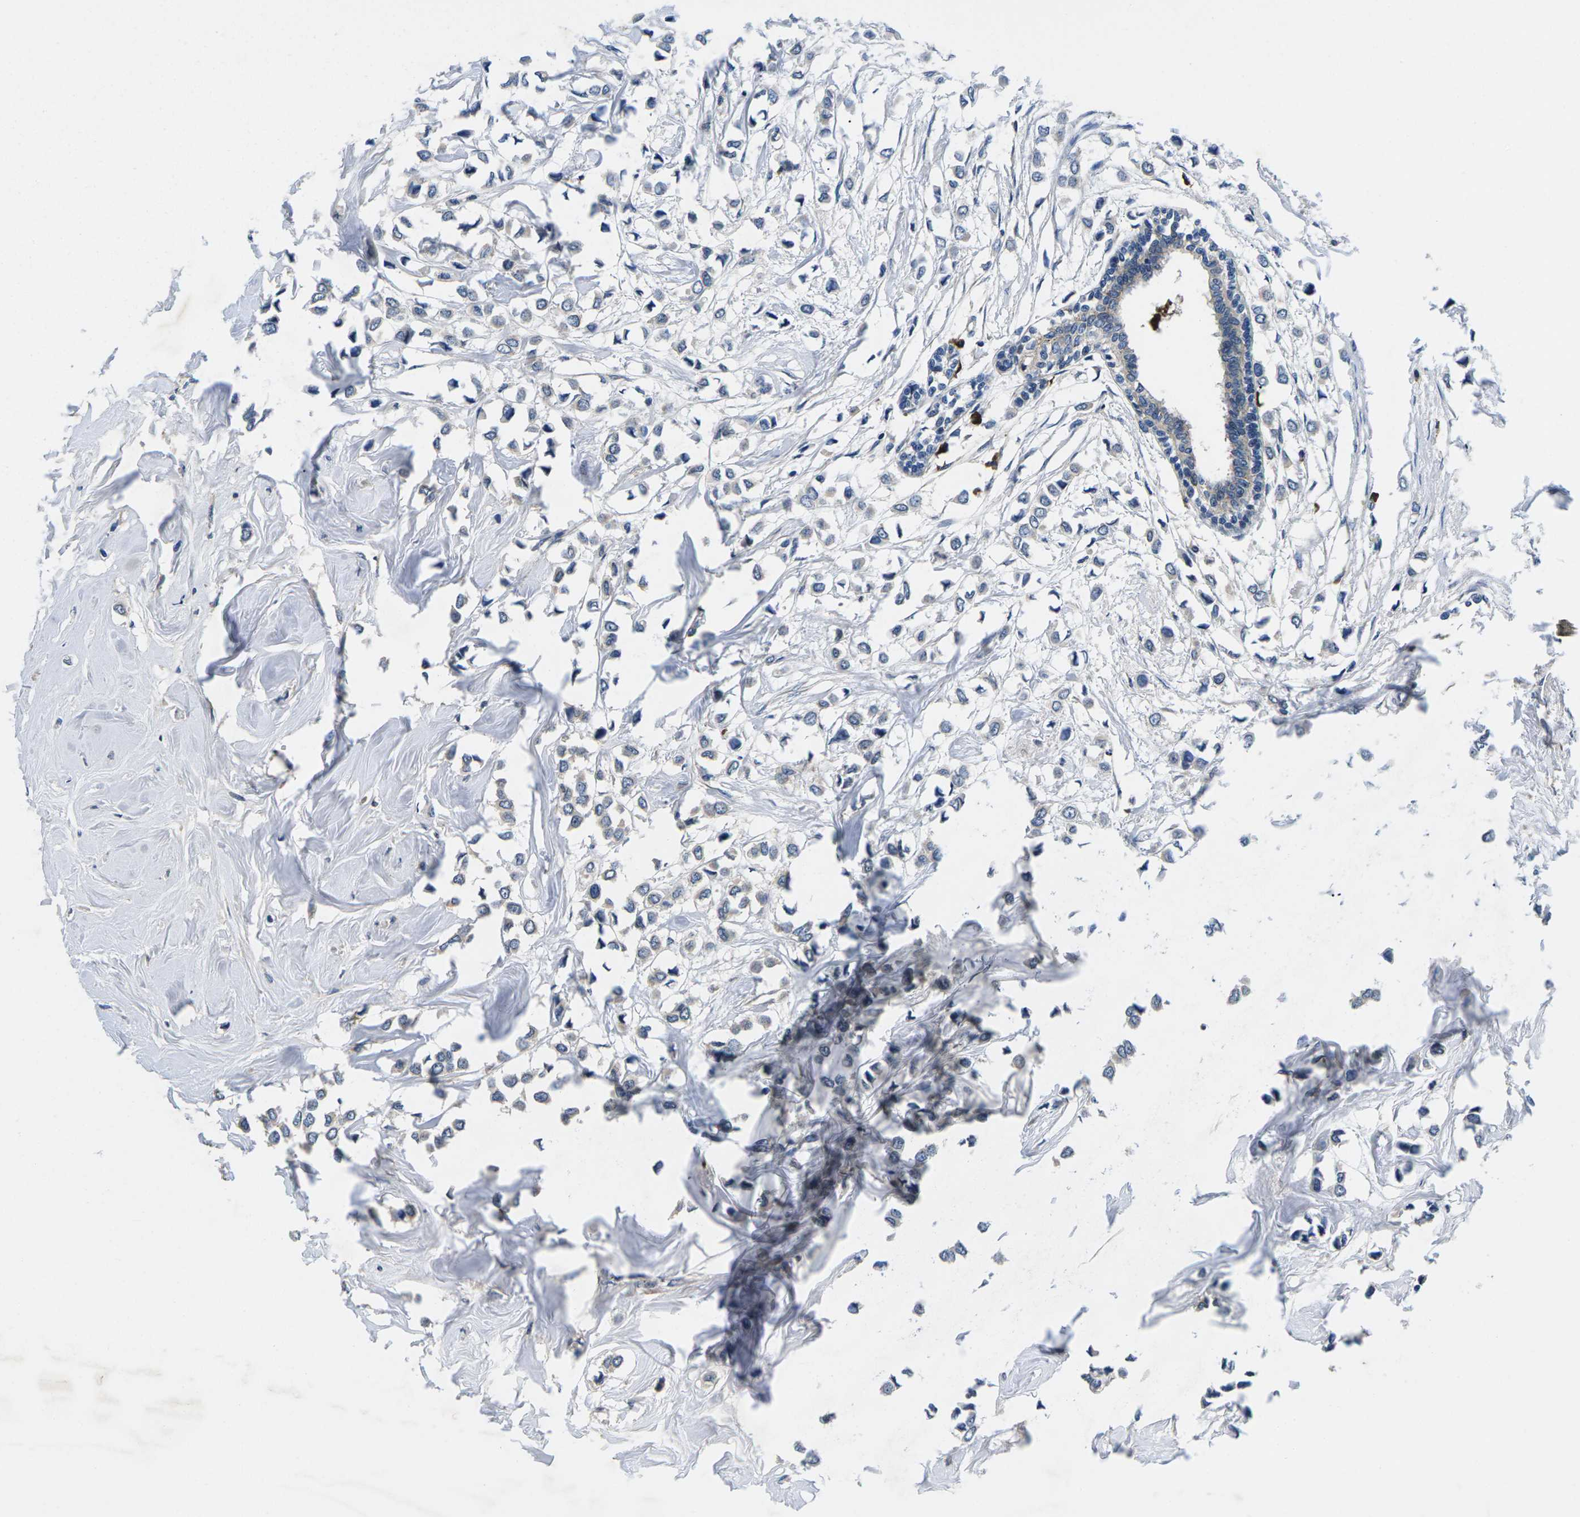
{"staining": {"intensity": "negative", "quantity": "none", "location": "none"}, "tissue": "breast cancer", "cell_type": "Tumor cells", "image_type": "cancer", "snomed": [{"axis": "morphology", "description": "Lobular carcinoma"}, {"axis": "topography", "description": "Breast"}], "caption": "Micrograph shows no significant protein positivity in tumor cells of lobular carcinoma (breast).", "gene": "PLCE1", "patient": {"sex": "female", "age": 51}}